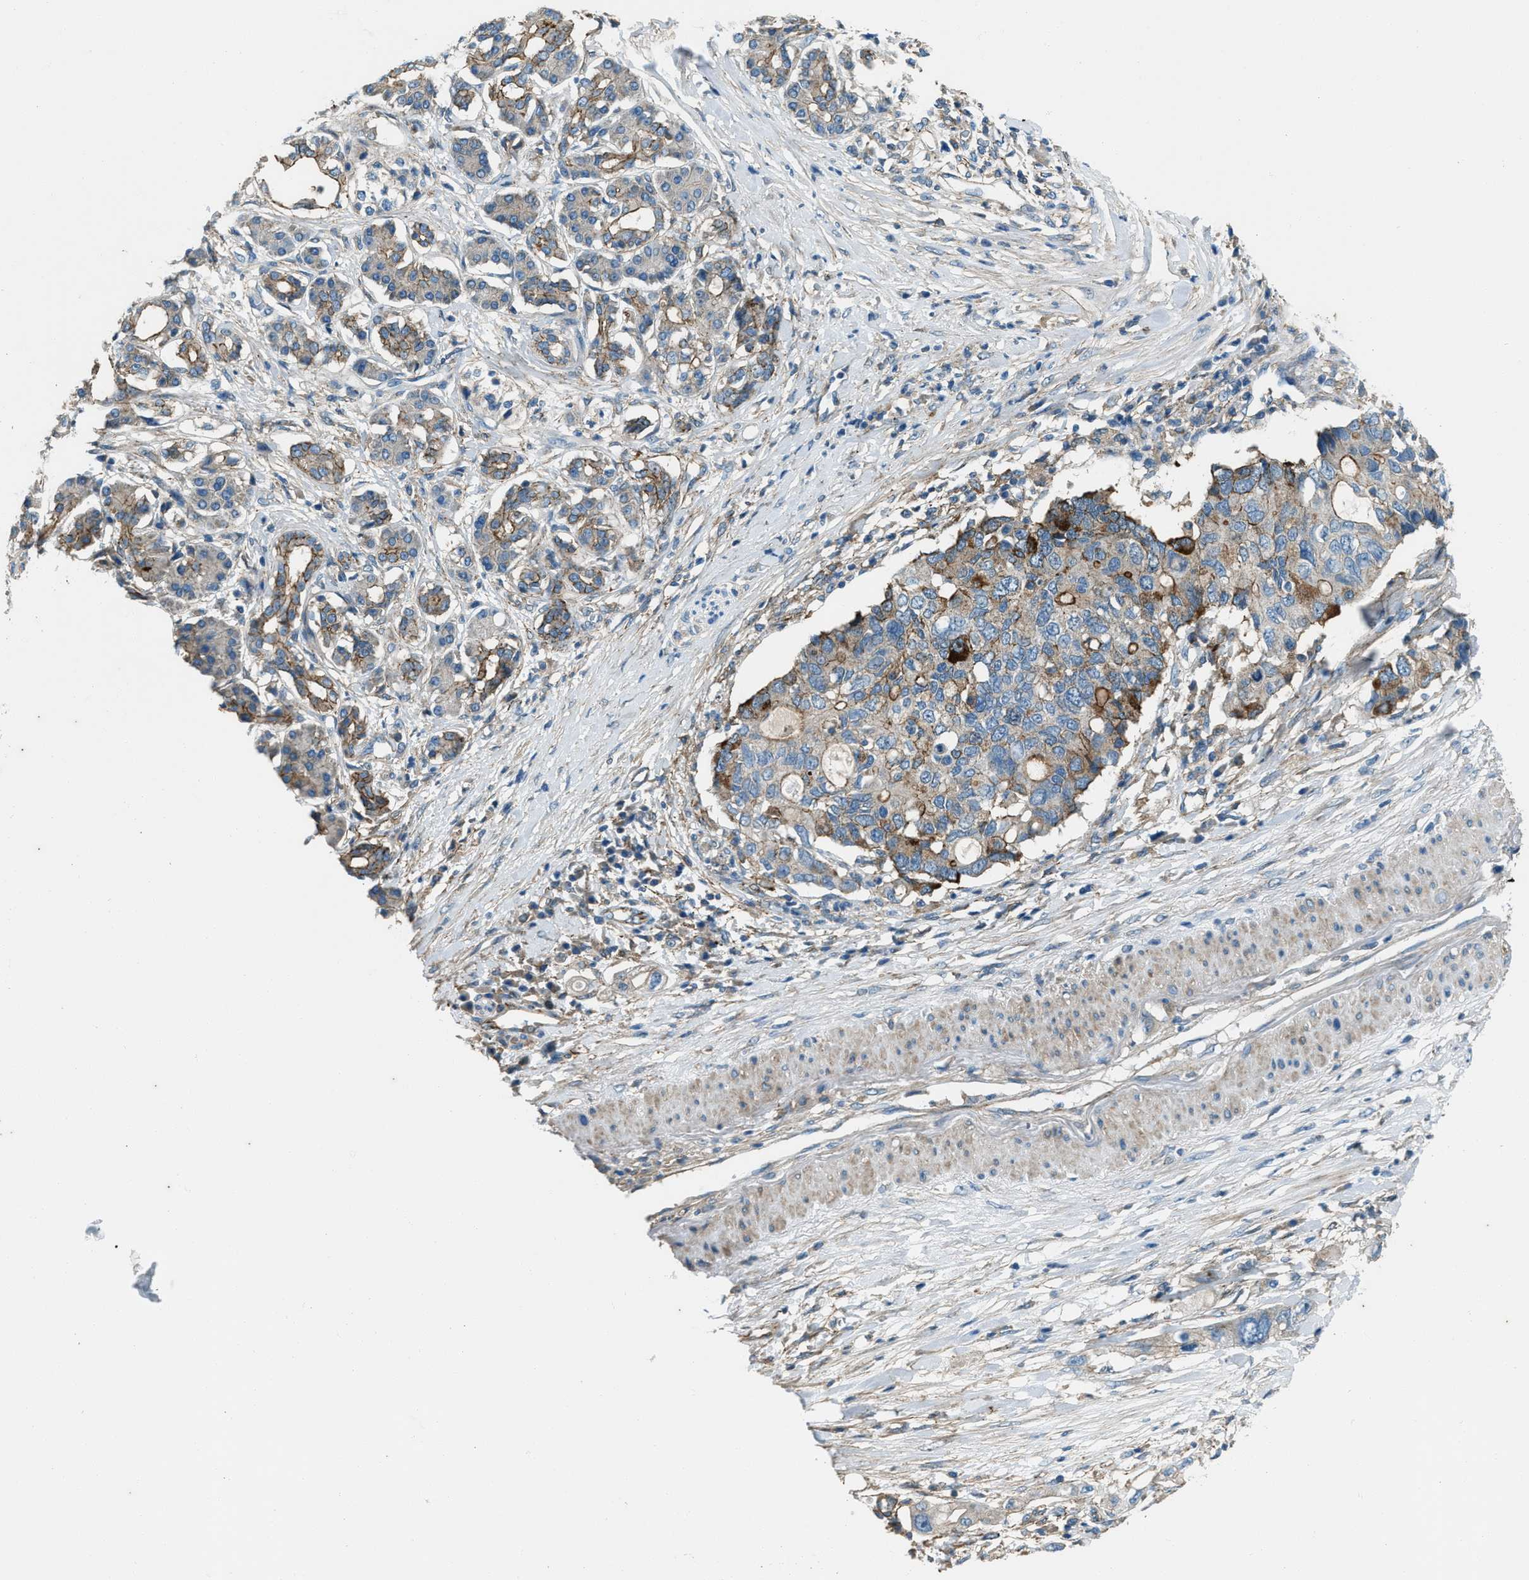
{"staining": {"intensity": "moderate", "quantity": "25%-75%", "location": "cytoplasmic/membranous"}, "tissue": "pancreatic cancer", "cell_type": "Tumor cells", "image_type": "cancer", "snomed": [{"axis": "morphology", "description": "Adenocarcinoma, NOS"}, {"axis": "topography", "description": "Pancreas"}], "caption": "An IHC micrograph of neoplastic tissue is shown. Protein staining in brown highlights moderate cytoplasmic/membranous positivity in pancreatic adenocarcinoma within tumor cells. (DAB IHC with brightfield microscopy, high magnification).", "gene": "SVIL", "patient": {"sex": "female", "age": 56}}